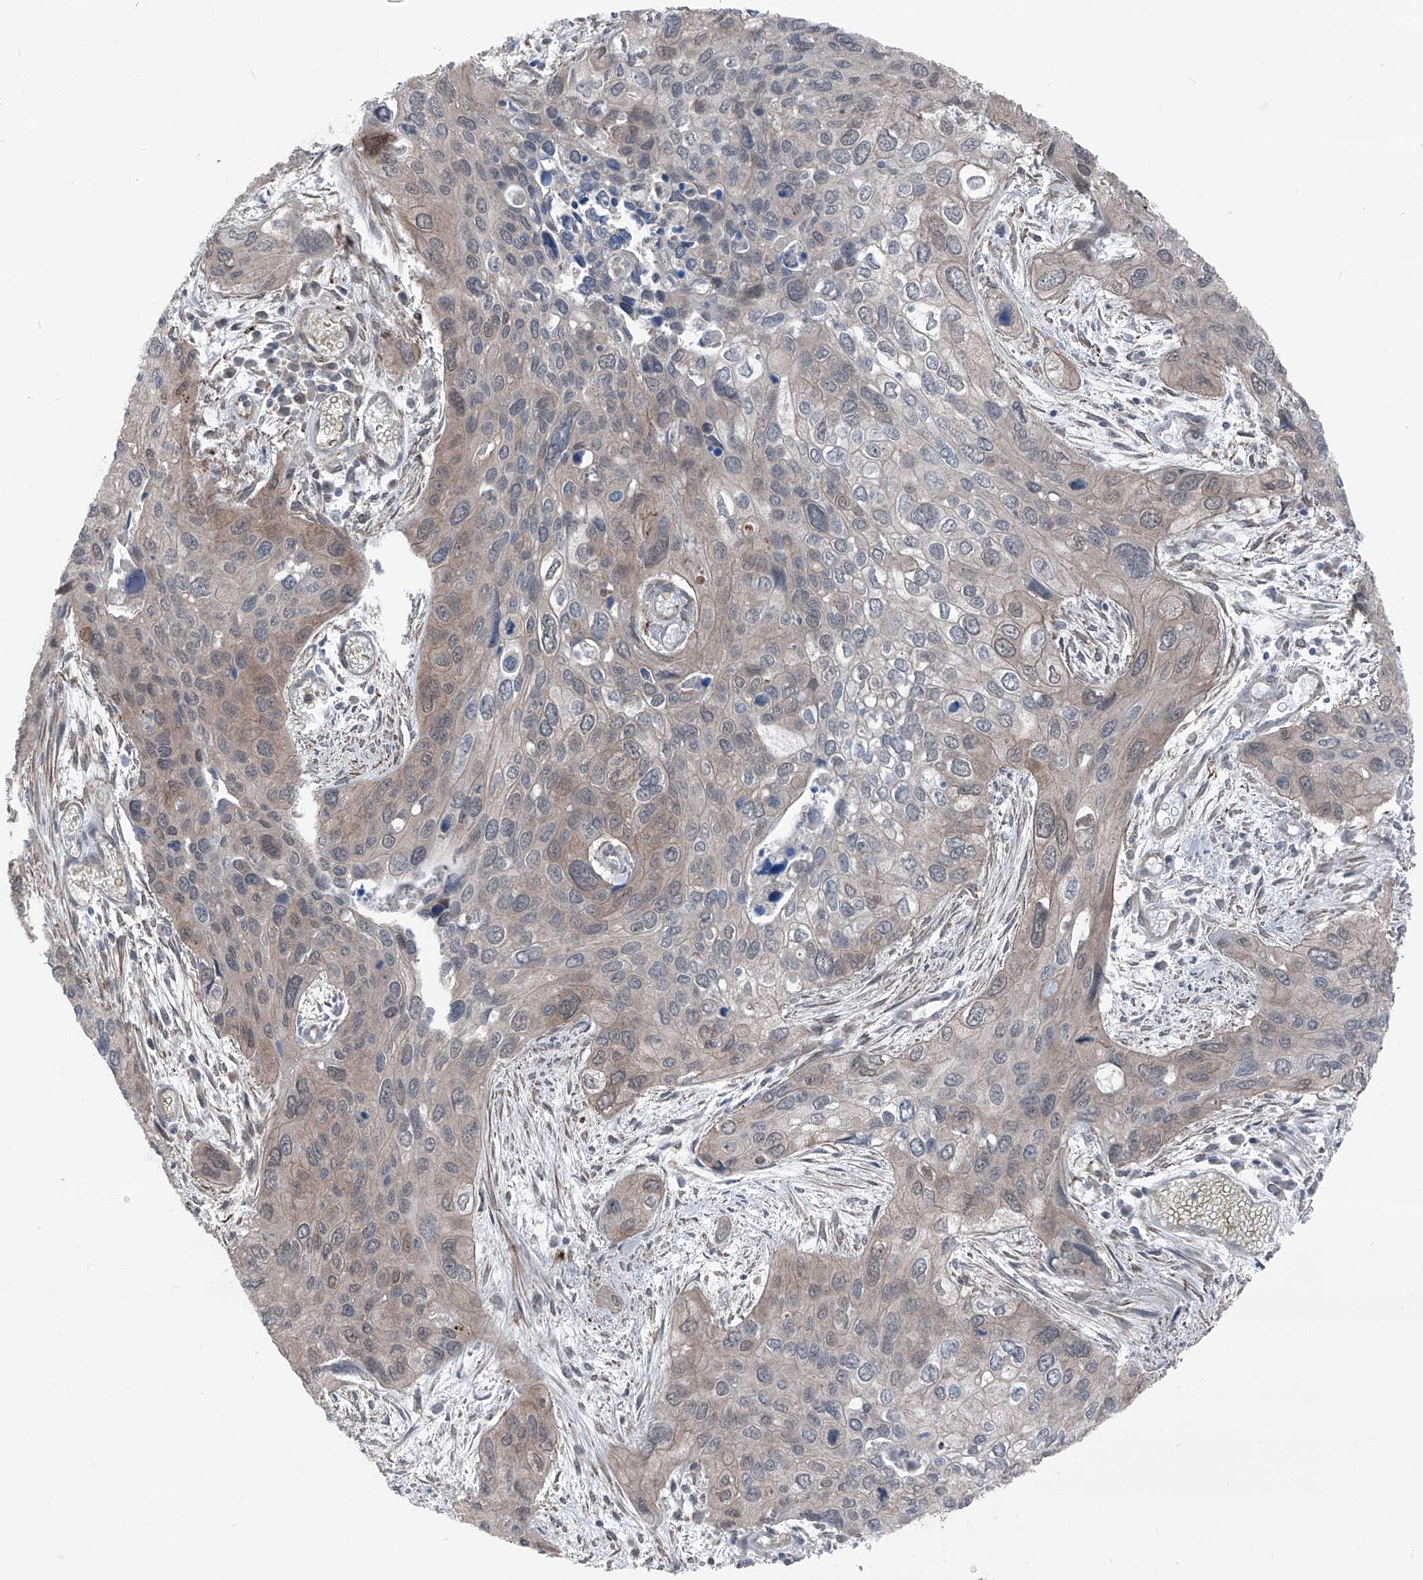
{"staining": {"intensity": "weak", "quantity": "25%-75%", "location": "cytoplasmic/membranous,nuclear"}, "tissue": "cervical cancer", "cell_type": "Tumor cells", "image_type": "cancer", "snomed": [{"axis": "morphology", "description": "Squamous cell carcinoma, NOS"}, {"axis": "topography", "description": "Cervix"}], "caption": "A brown stain highlights weak cytoplasmic/membranous and nuclear staining of a protein in human cervical cancer tumor cells.", "gene": "HSPB11", "patient": {"sex": "female", "age": 55}}